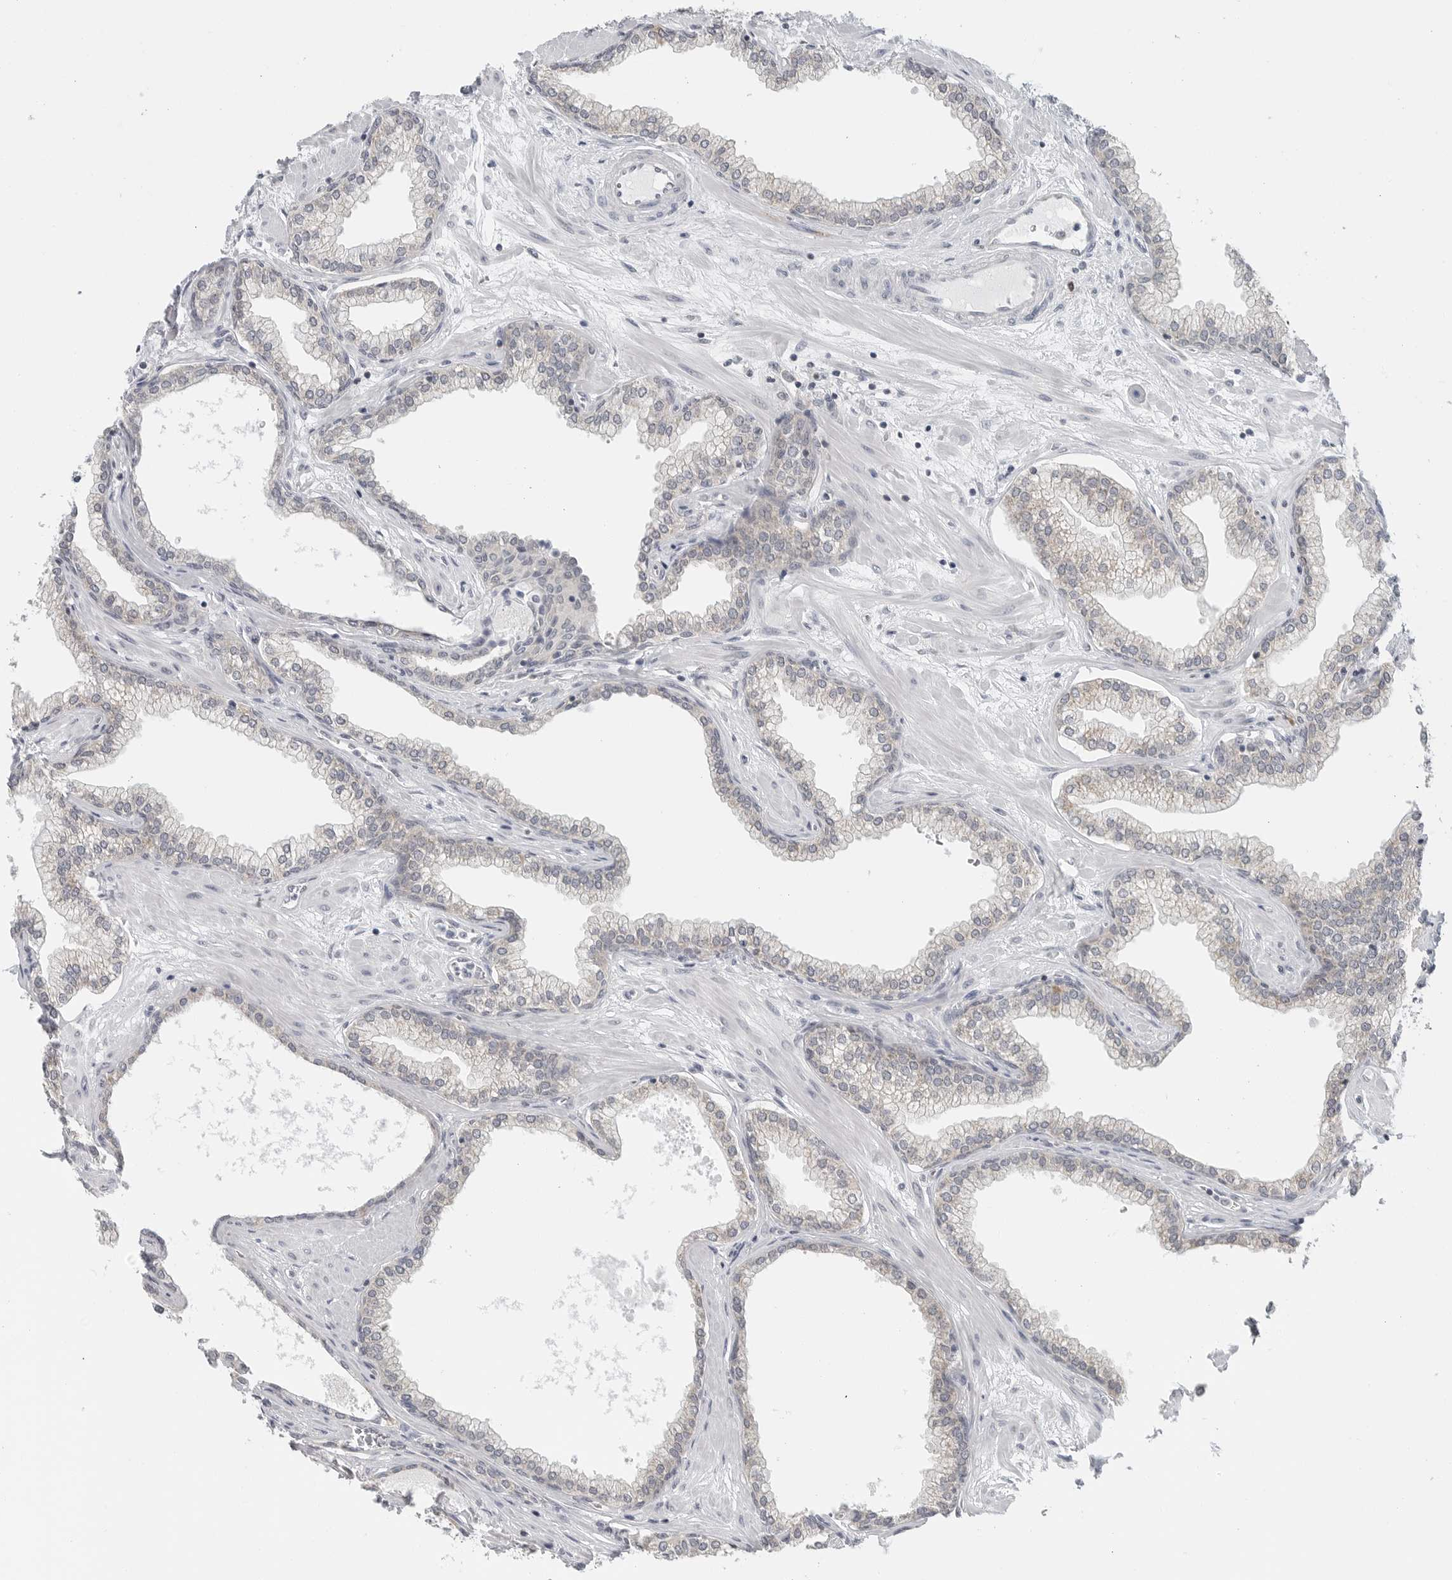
{"staining": {"intensity": "weak", "quantity": "25%-75%", "location": "cytoplasmic/membranous"}, "tissue": "prostate", "cell_type": "Glandular cells", "image_type": "normal", "snomed": [{"axis": "morphology", "description": "Normal tissue, NOS"}, {"axis": "morphology", "description": "Urothelial carcinoma, Low grade"}, {"axis": "topography", "description": "Urinary bladder"}, {"axis": "topography", "description": "Prostate"}], "caption": "Protein staining of unremarkable prostate exhibits weak cytoplasmic/membranous staining in about 25%-75% of glandular cells. Nuclei are stained in blue.", "gene": "IL12RB2", "patient": {"sex": "male", "age": 60}}